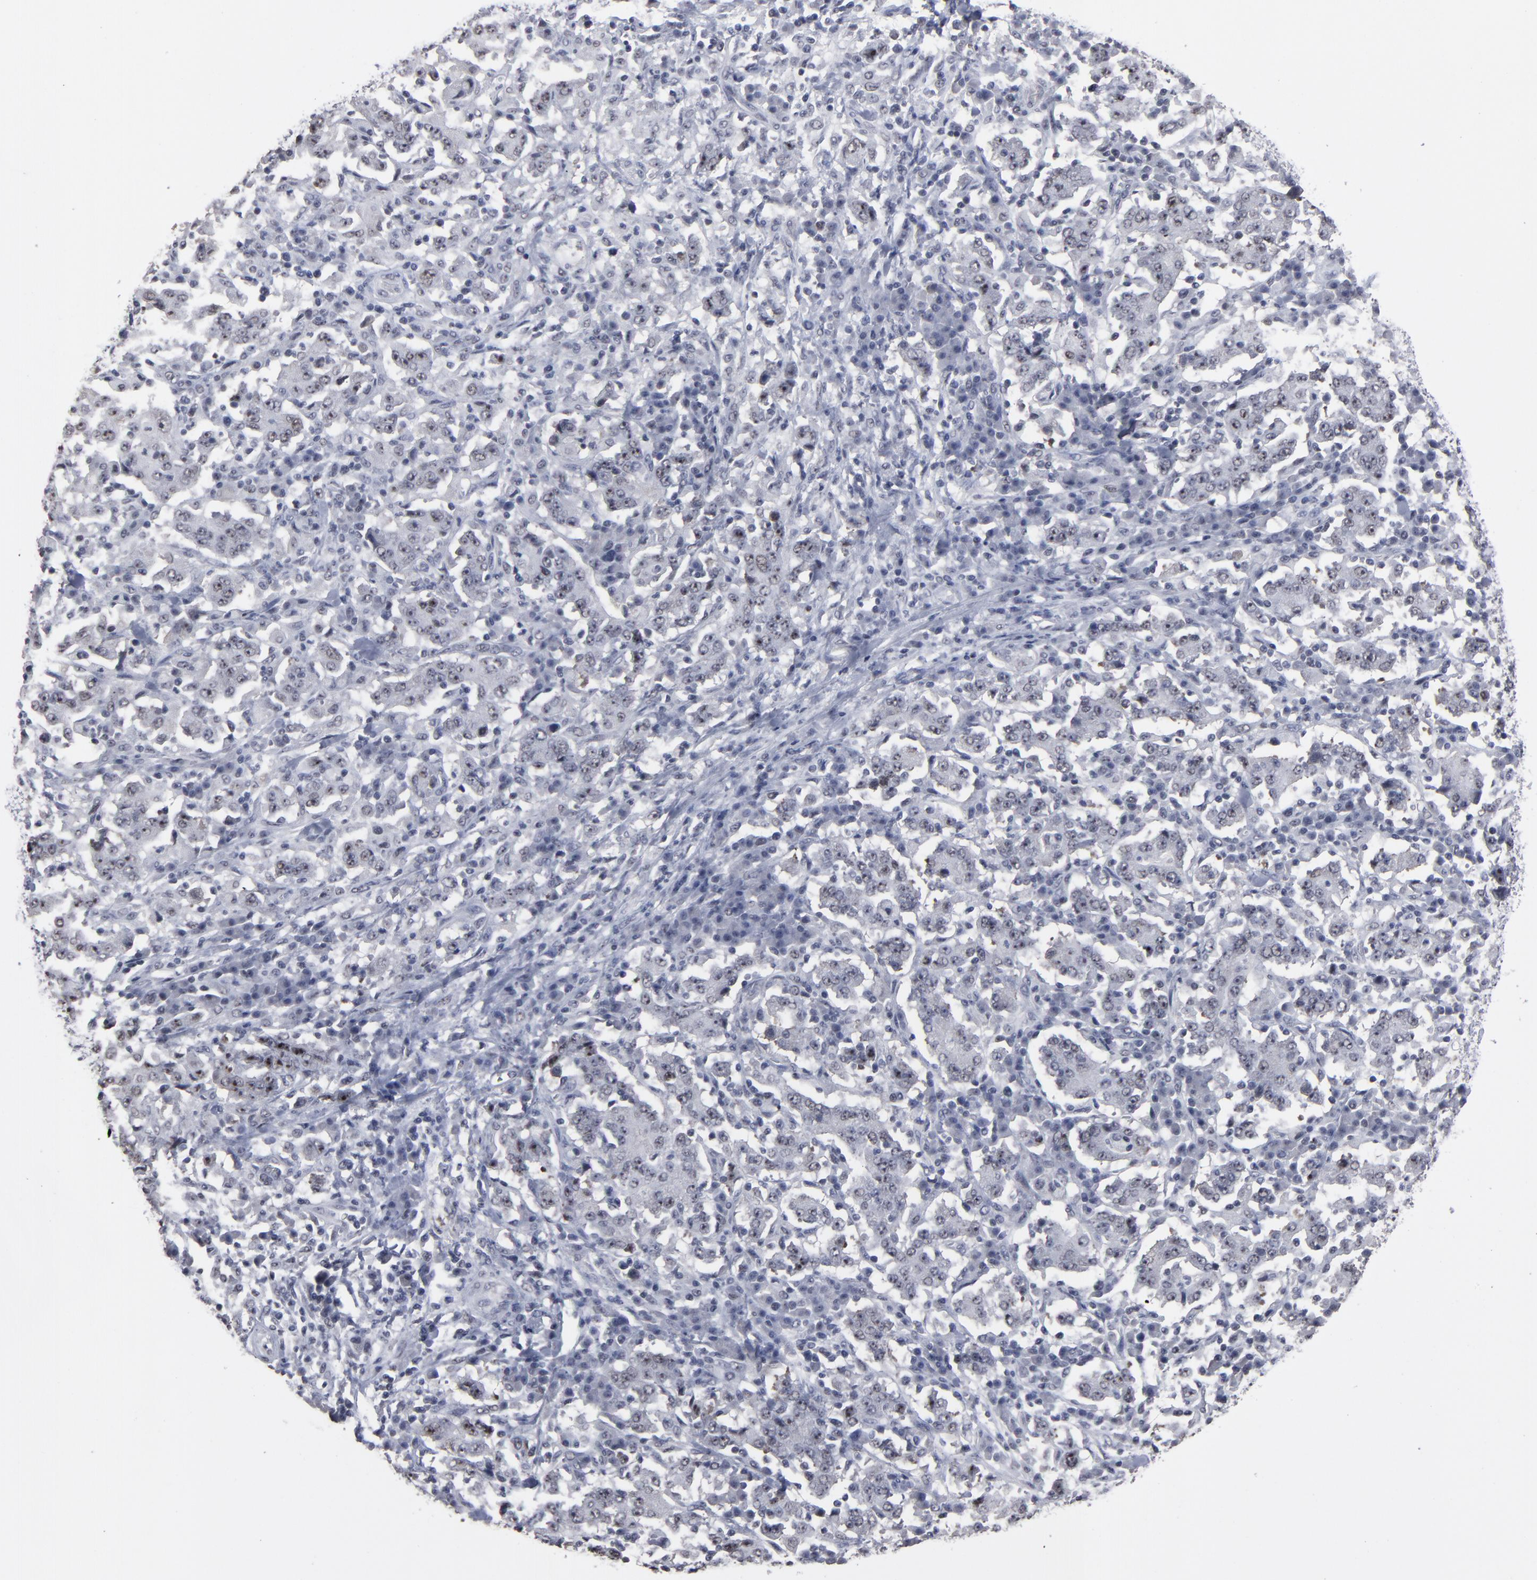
{"staining": {"intensity": "negative", "quantity": "none", "location": "none"}, "tissue": "stomach cancer", "cell_type": "Tumor cells", "image_type": "cancer", "snomed": [{"axis": "morphology", "description": "Normal tissue, NOS"}, {"axis": "morphology", "description": "Adenocarcinoma, NOS"}, {"axis": "topography", "description": "Stomach, upper"}, {"axis": "topography", "description": "Stomach"}], "caption": "Micrograph shows no protein staining in tumor cells of stomach cancer tissue. (IHC, brightfield microscopy, high magnification).", "gene": "SSRP1", "patient": {"sex": "male", "age": 59}}